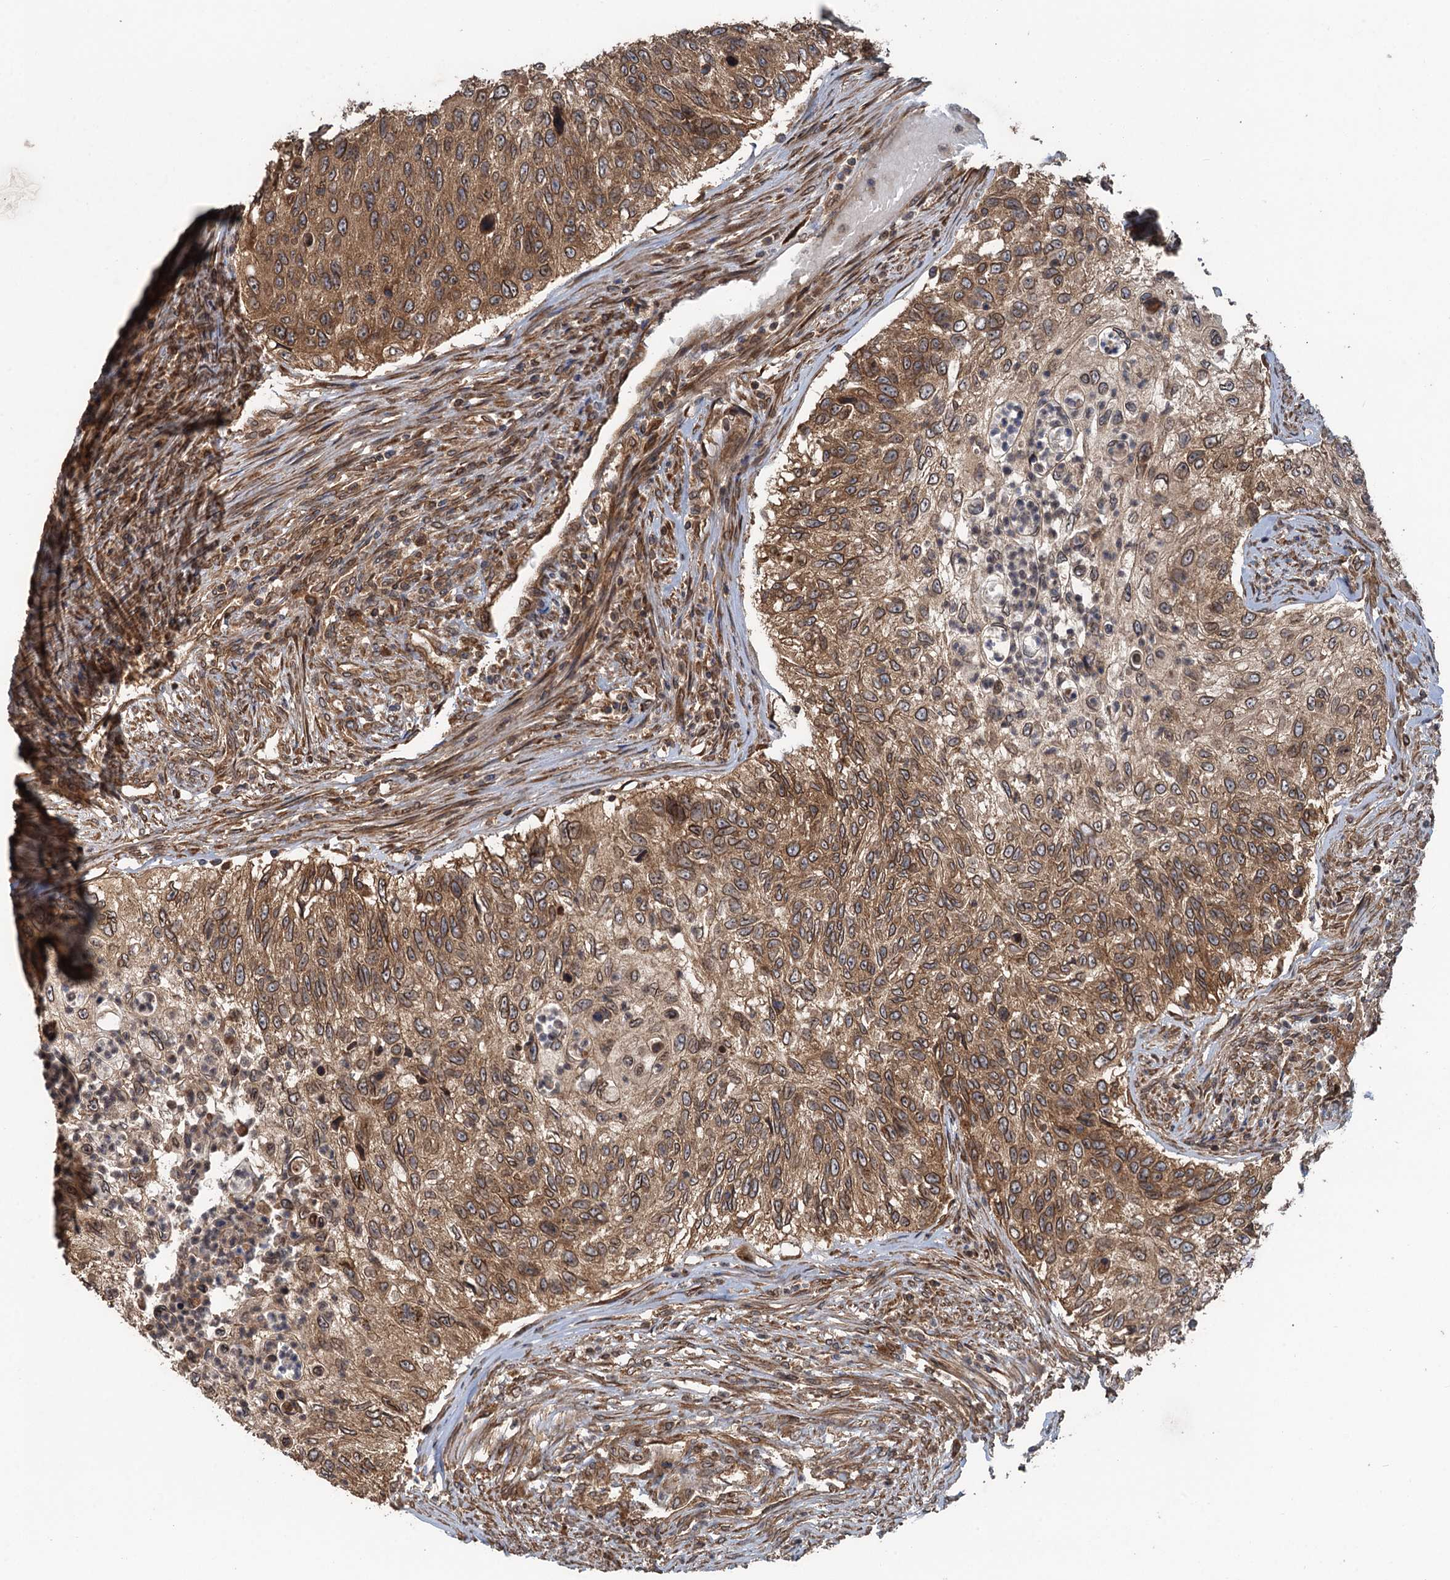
{"staining": {"intensity": "moderate", "quantity": ">75%", "location": "cytoplasmic/membranous,nuclear"}, "tissue": "urothelial cancer", "cell_type": "Tumor cells", "image_type": "cancer", "snomed": [{"axis": "morphology", "description": "Urothelial carcinoma, High grade"}, {"axis": "topography", "description": "Urinary bladder"}], "caption": "Immunohistochemistry micrograph of neoplastic tissue: urothelial cancer stained using IHC demonstrates medium levels of moderate protein expression localized specifically in the cytoplasmic/membranous and nuclear of tumor cells, appearing as a cytoplasmic/membranous and nuclear brown color.", "gene": "GLE1", "patient": {"sex": "female", "age": 60}}